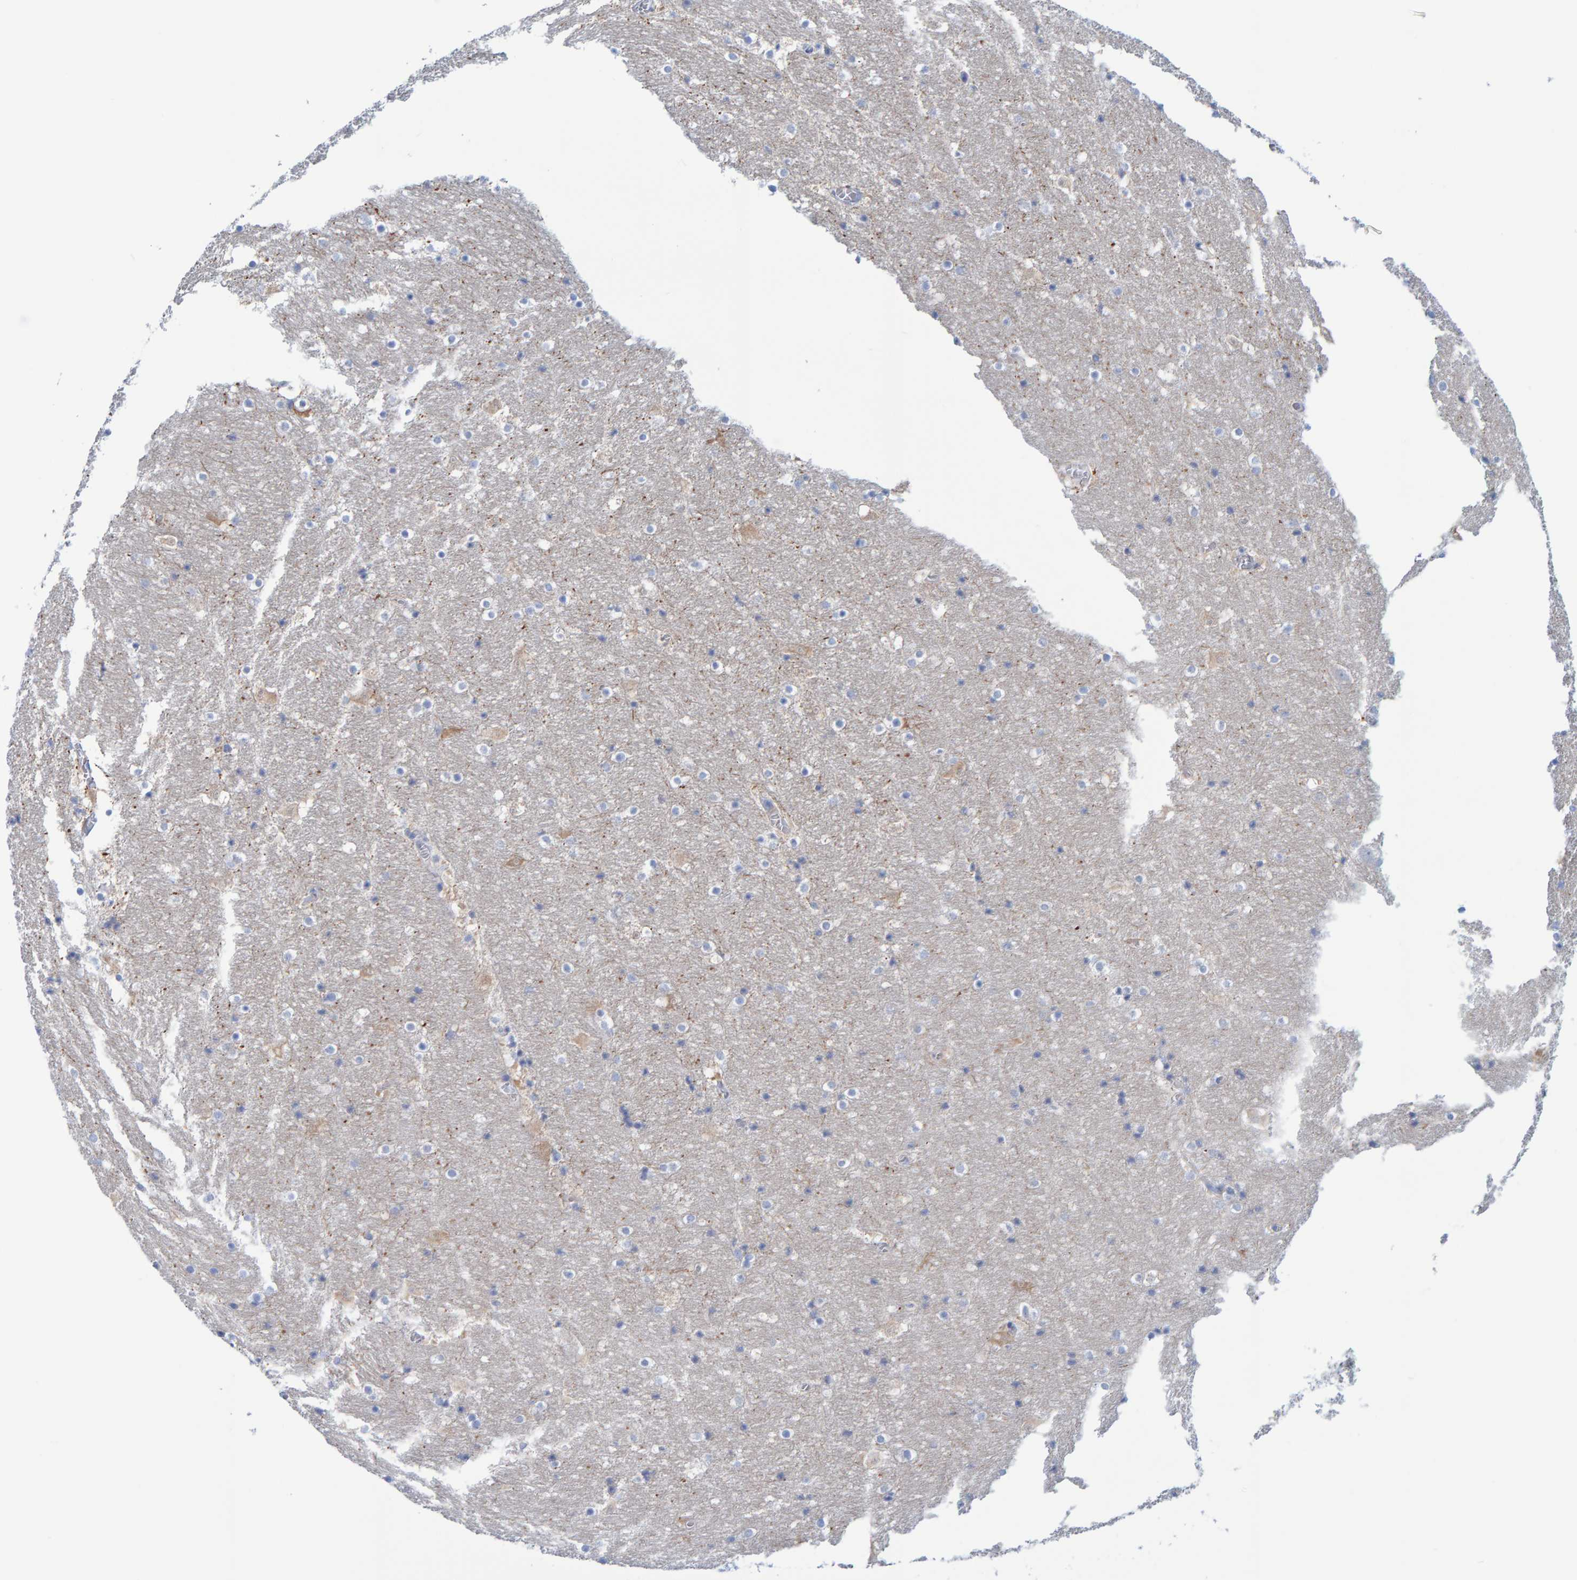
{"staining": {"intensity": "negative", "quantity": "none", "location": "none"}, "tissue": "hippocampus", "cell_type": "Glial cells", "image_type": "normal", "snomed": [{"axis": "morphology", "description": "Normal tissue, NOS"}, {"axis": "topography", "description": "Hippocampus"}], "caption": "The immunohistochemistry (IHC) micrograph has no significant staining in glial cells of hippocampus.", "gene": "JAKMIP3", "patient": {"sex": "male", "age": 45}}